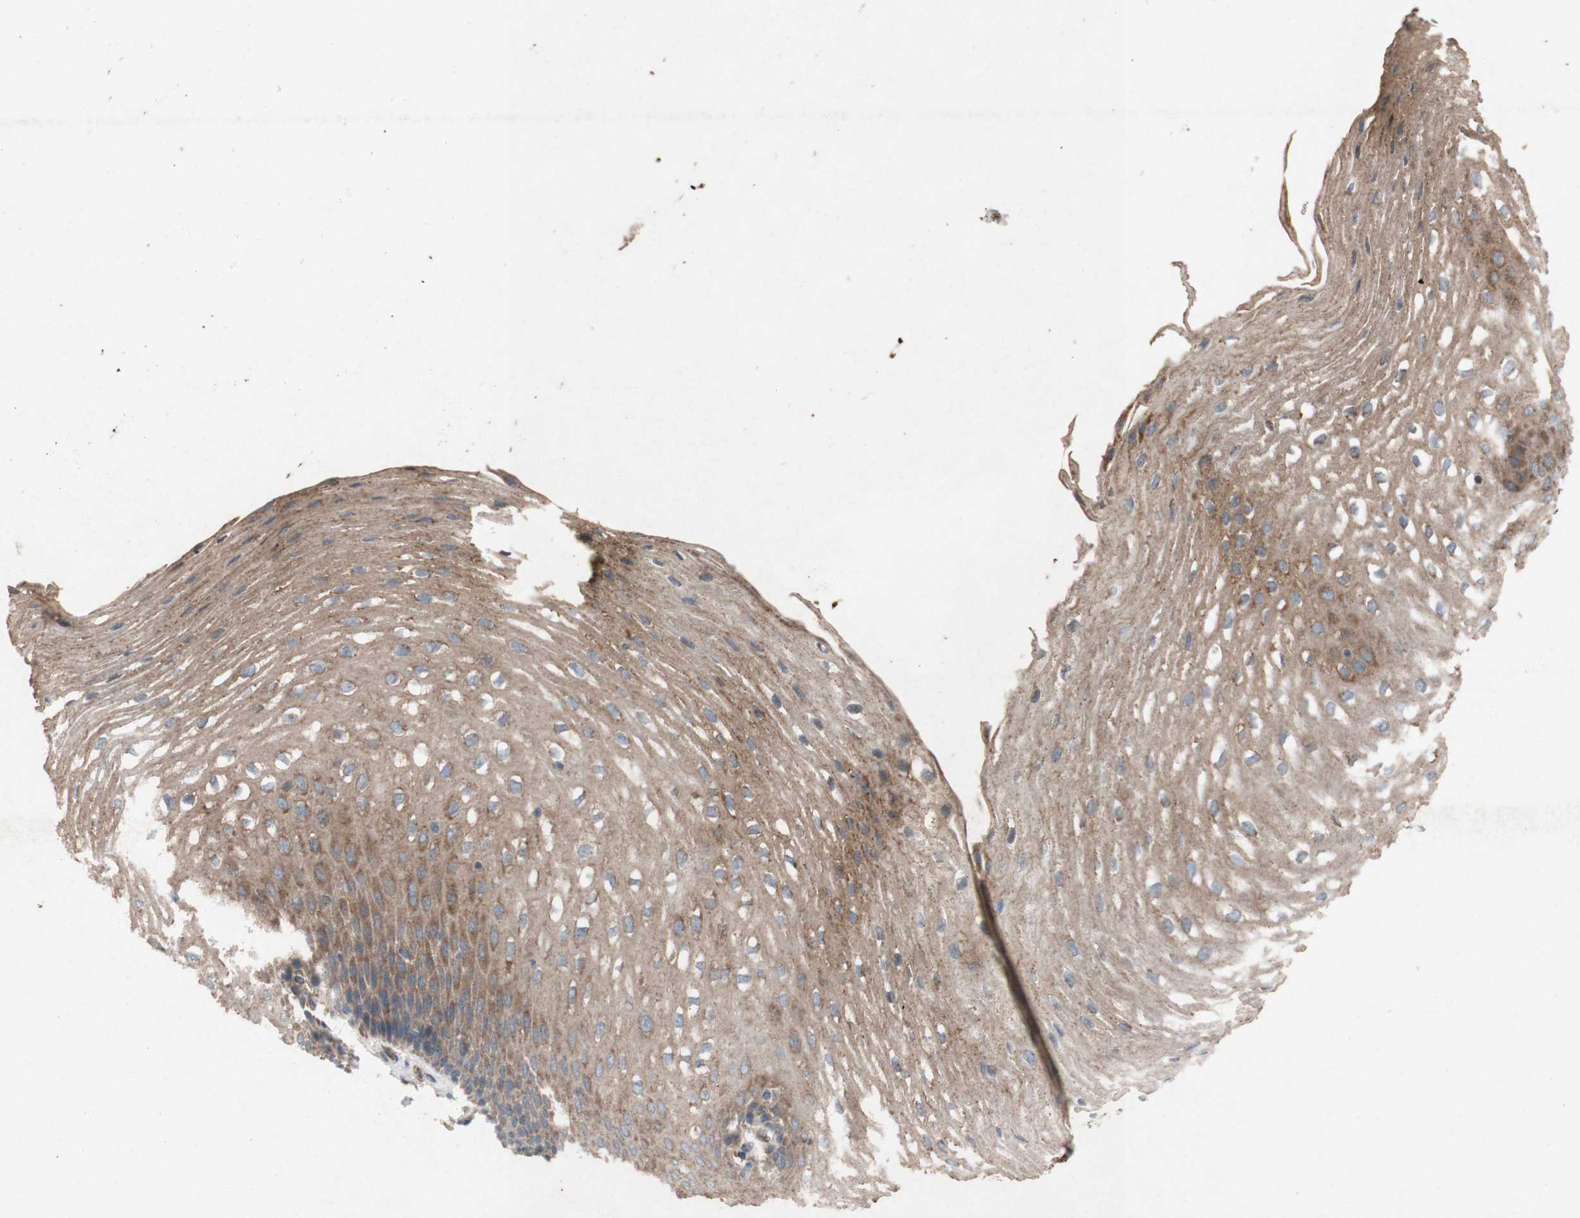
{"staining": {"intensity": "moderate", "quantity": ">75%", "location": "cytoplasmic/membranous"}, "tissue": "esophagus", "cell_type": "Squamous epithelial cells", "image_type": "normal", "snomed": [{"axis": "morphology", "description": "Normal tissue, NOS"}, {"axis": "topography", "description": "Esophagus"}], "caption": "Immunohistochemistry (IHC) histopathology image of normal esophagus: human esophagus stained using immunohistochemistry (IHC) demonstrates medium levels of moderate protein expression localized specifically in the cytoplasmic/membranous of squamous epithelial cells, appearing as a cytoplasmic/membranous brown color.", "gene": "TST", "patient": {"sex": "male", "age": 48}}